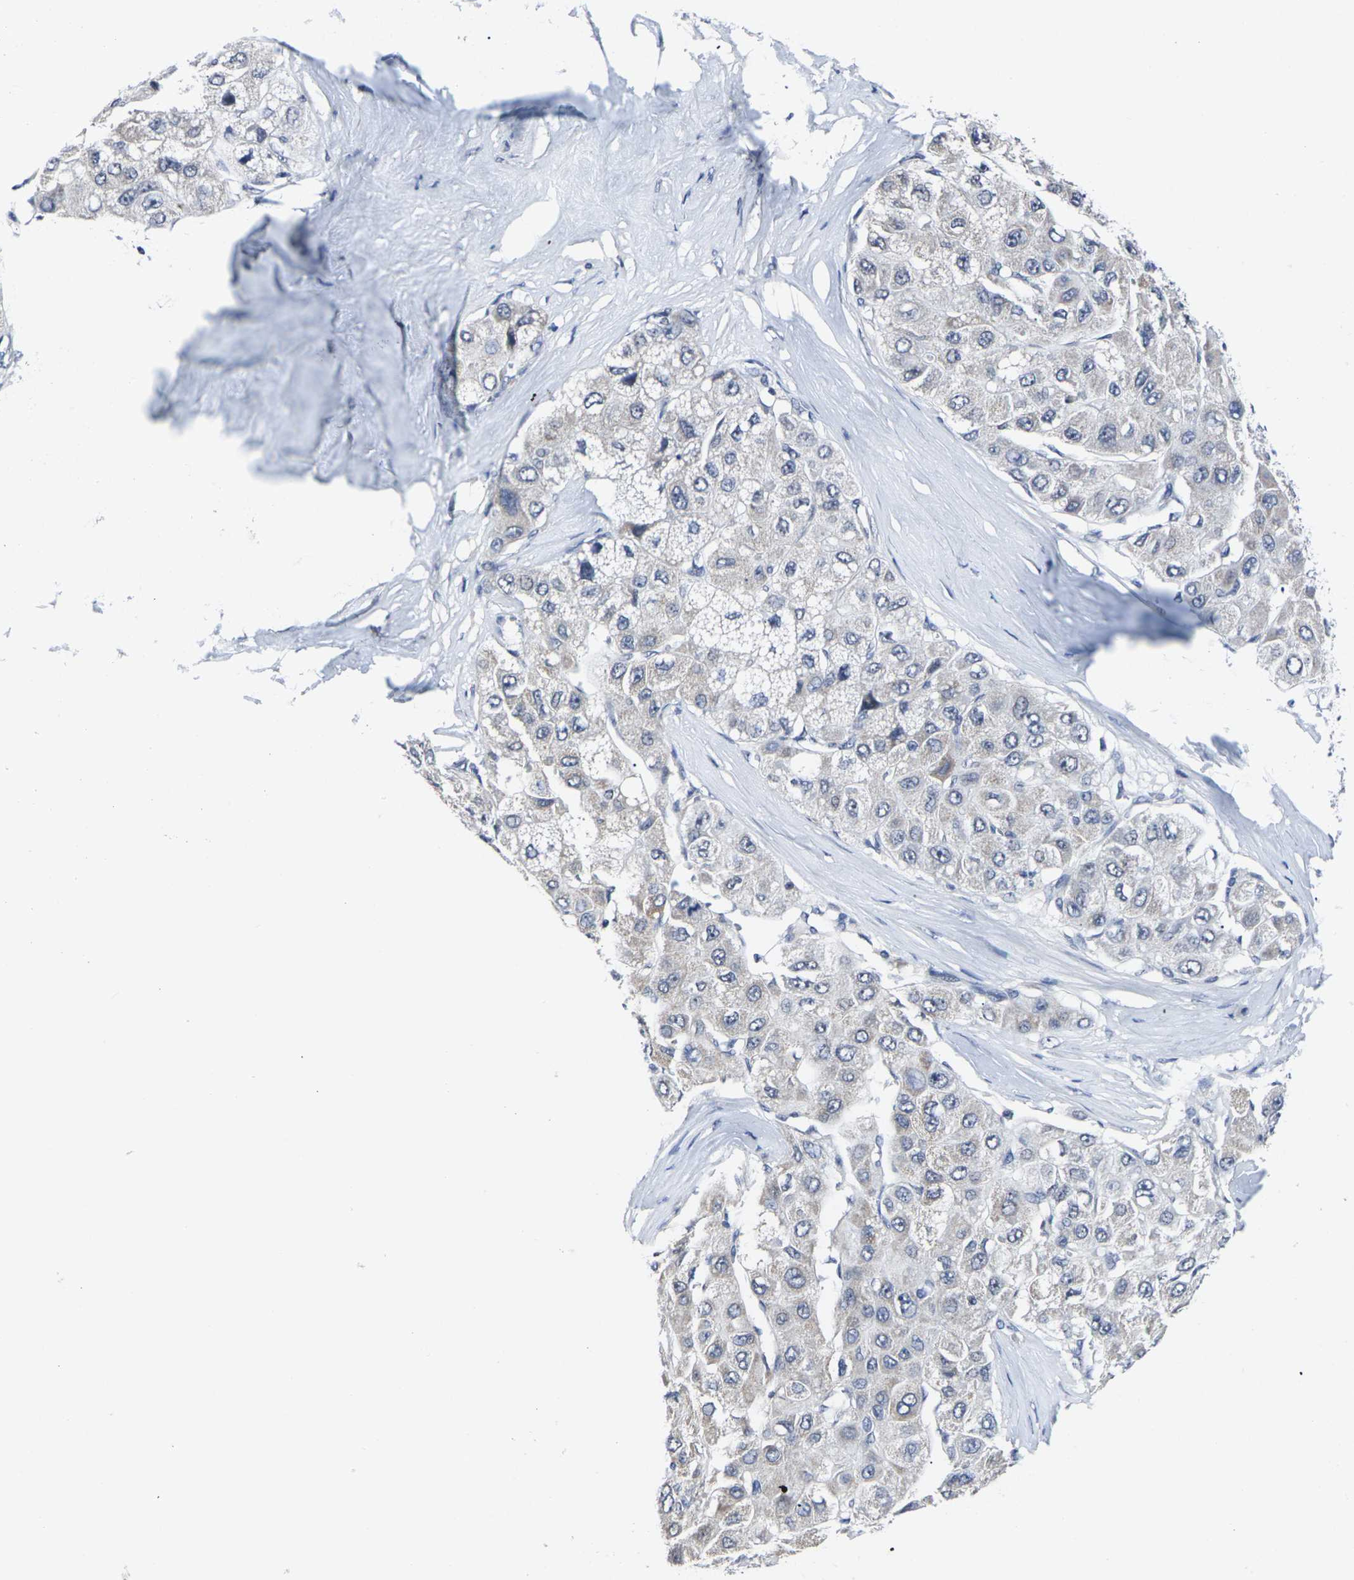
{"staining": {"intensity": "weak", "quantity": "<25%", "location": "cytoplasmic/membranous"}, "tissue": "liver cancer", "cell_type": "Tumor cells", "image_type": "cancer", "snomed": [{"axis": "morphology", "description": "Carcinoma, Hepatocellular, NOS"}, {"axis": "topography", "description": "Liver"}], "caption": "An IHC micrograph of hepatocellular carcinoma (liver) is shown. There is no staining in tumor cells of hepatocellular carcinoma (liver).", "gene": "MSANTD4", "patient": {"sex": "male", "age": 80}}